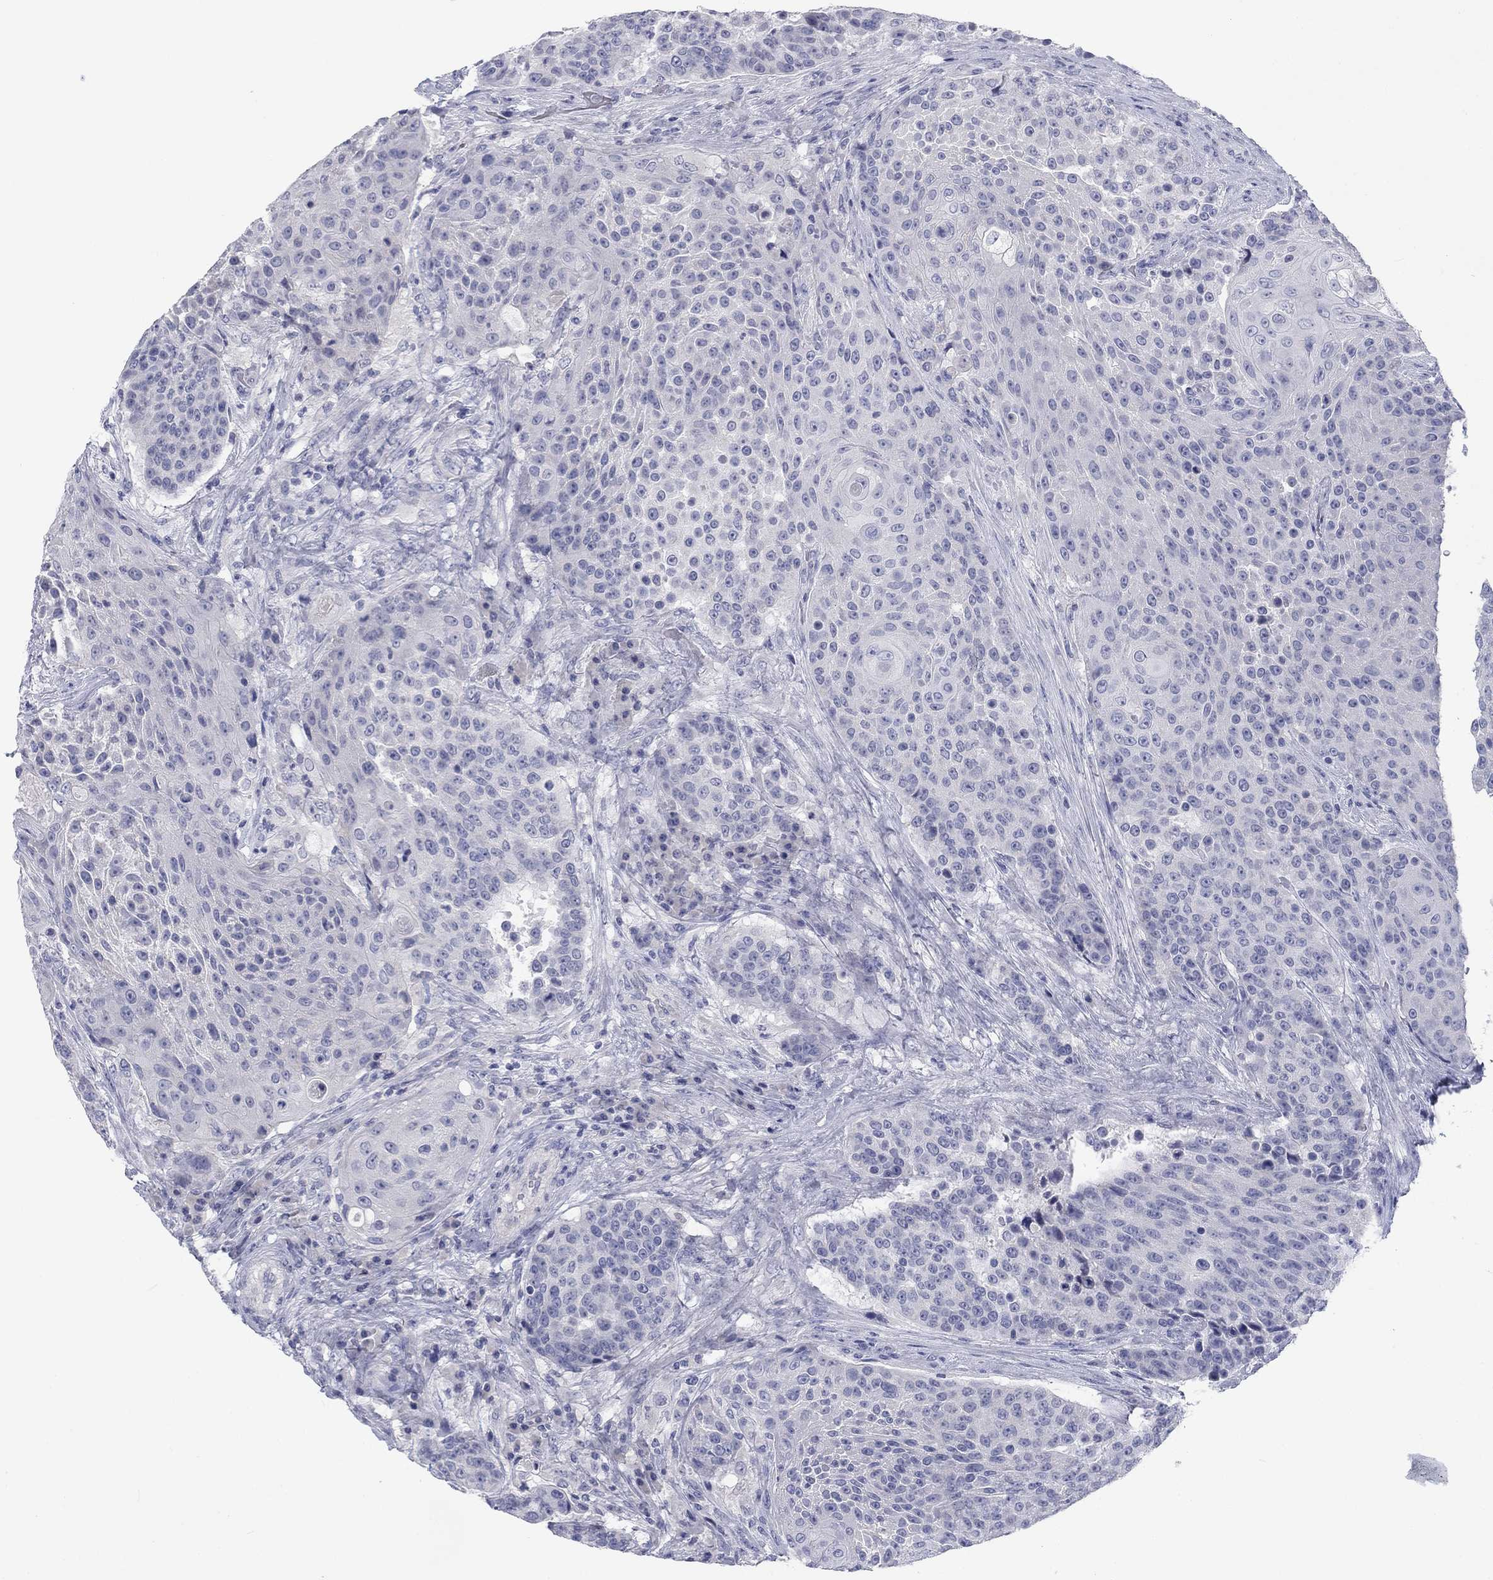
{"staining": {"intensity": "negative", "quantity": "none", "location": "none"}, "tissue": "urothelial cancer", "cell_type": "Tumor cells", "image_type": "cancer", "snomed": [{"axis": "morphology", "description": "Urothelial carcinoma, High grade"}, {"axis": "topography", "description": "Urinary bladder"}], "caption": "Immunohistochemistry (IHC) image of urothelial cancer stained for a protein (brown), which shows no staining in tumor cells. The staining is performed using DAB brown chromogen with nuclei counter-stained in using hematoxylin.", "gene": "CALB1", "patient": {"sex": "female", "age": 63}}